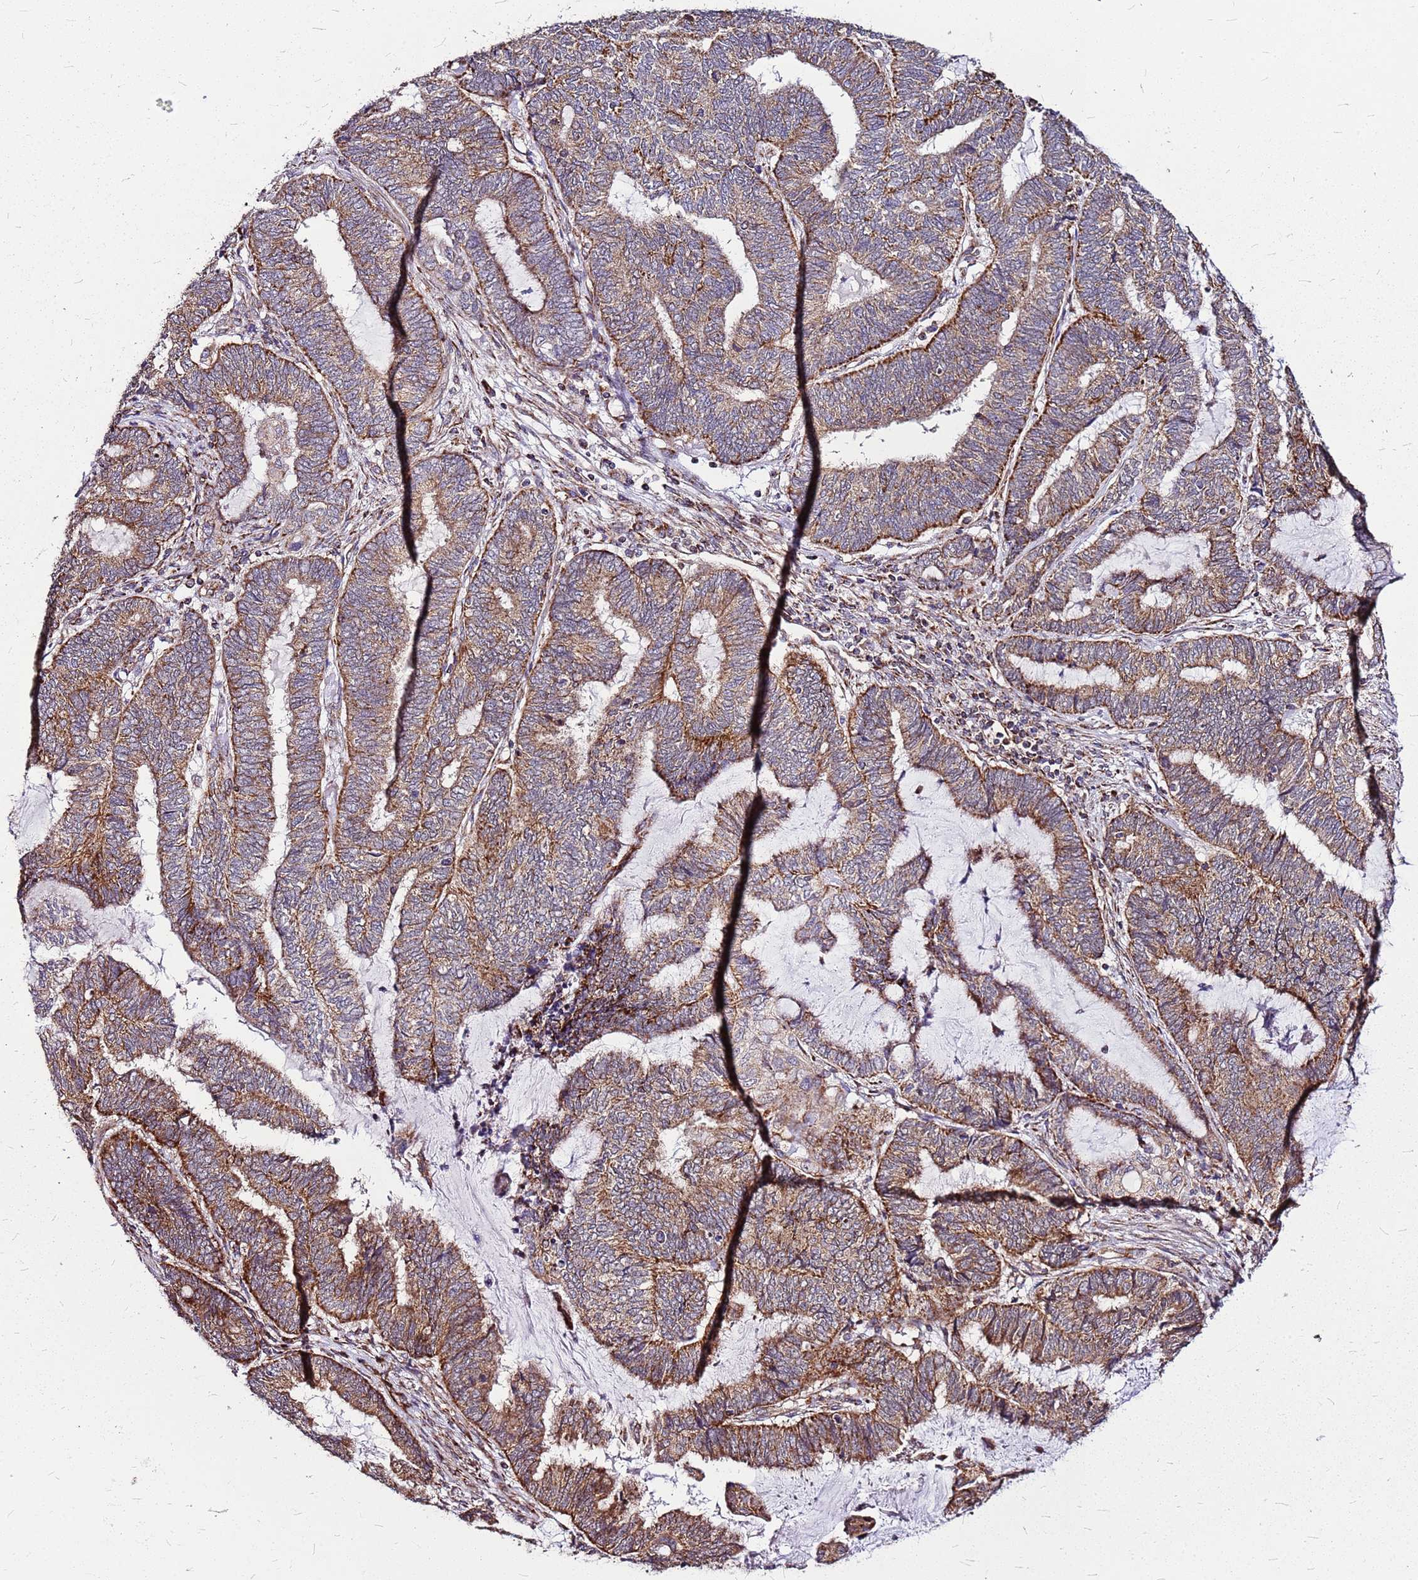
{"staining": {"intensity": "moderate", "quantity": ">75%", "location": "cytoplasmic/membranous"}, "tissue": "endometrial cancer", "cell_type": "Tumor cells", "image_type": "cancer", "snomed": [{"axis": "morphology", "description": "Adenocarcinoma, NOS"}, {"axis": "topography", "description": "Uterus"}, {"axis": "topography", "description": "Endometrium"}], "caption": "Protein expression analysis of human adenocarcinoma (endometrial) reveals moderate cytoplasmic/membranous expression in approximately >75% of tumor cells.", "gene": "OR51T1", "patient": {"sex": "female", "age": 70}}